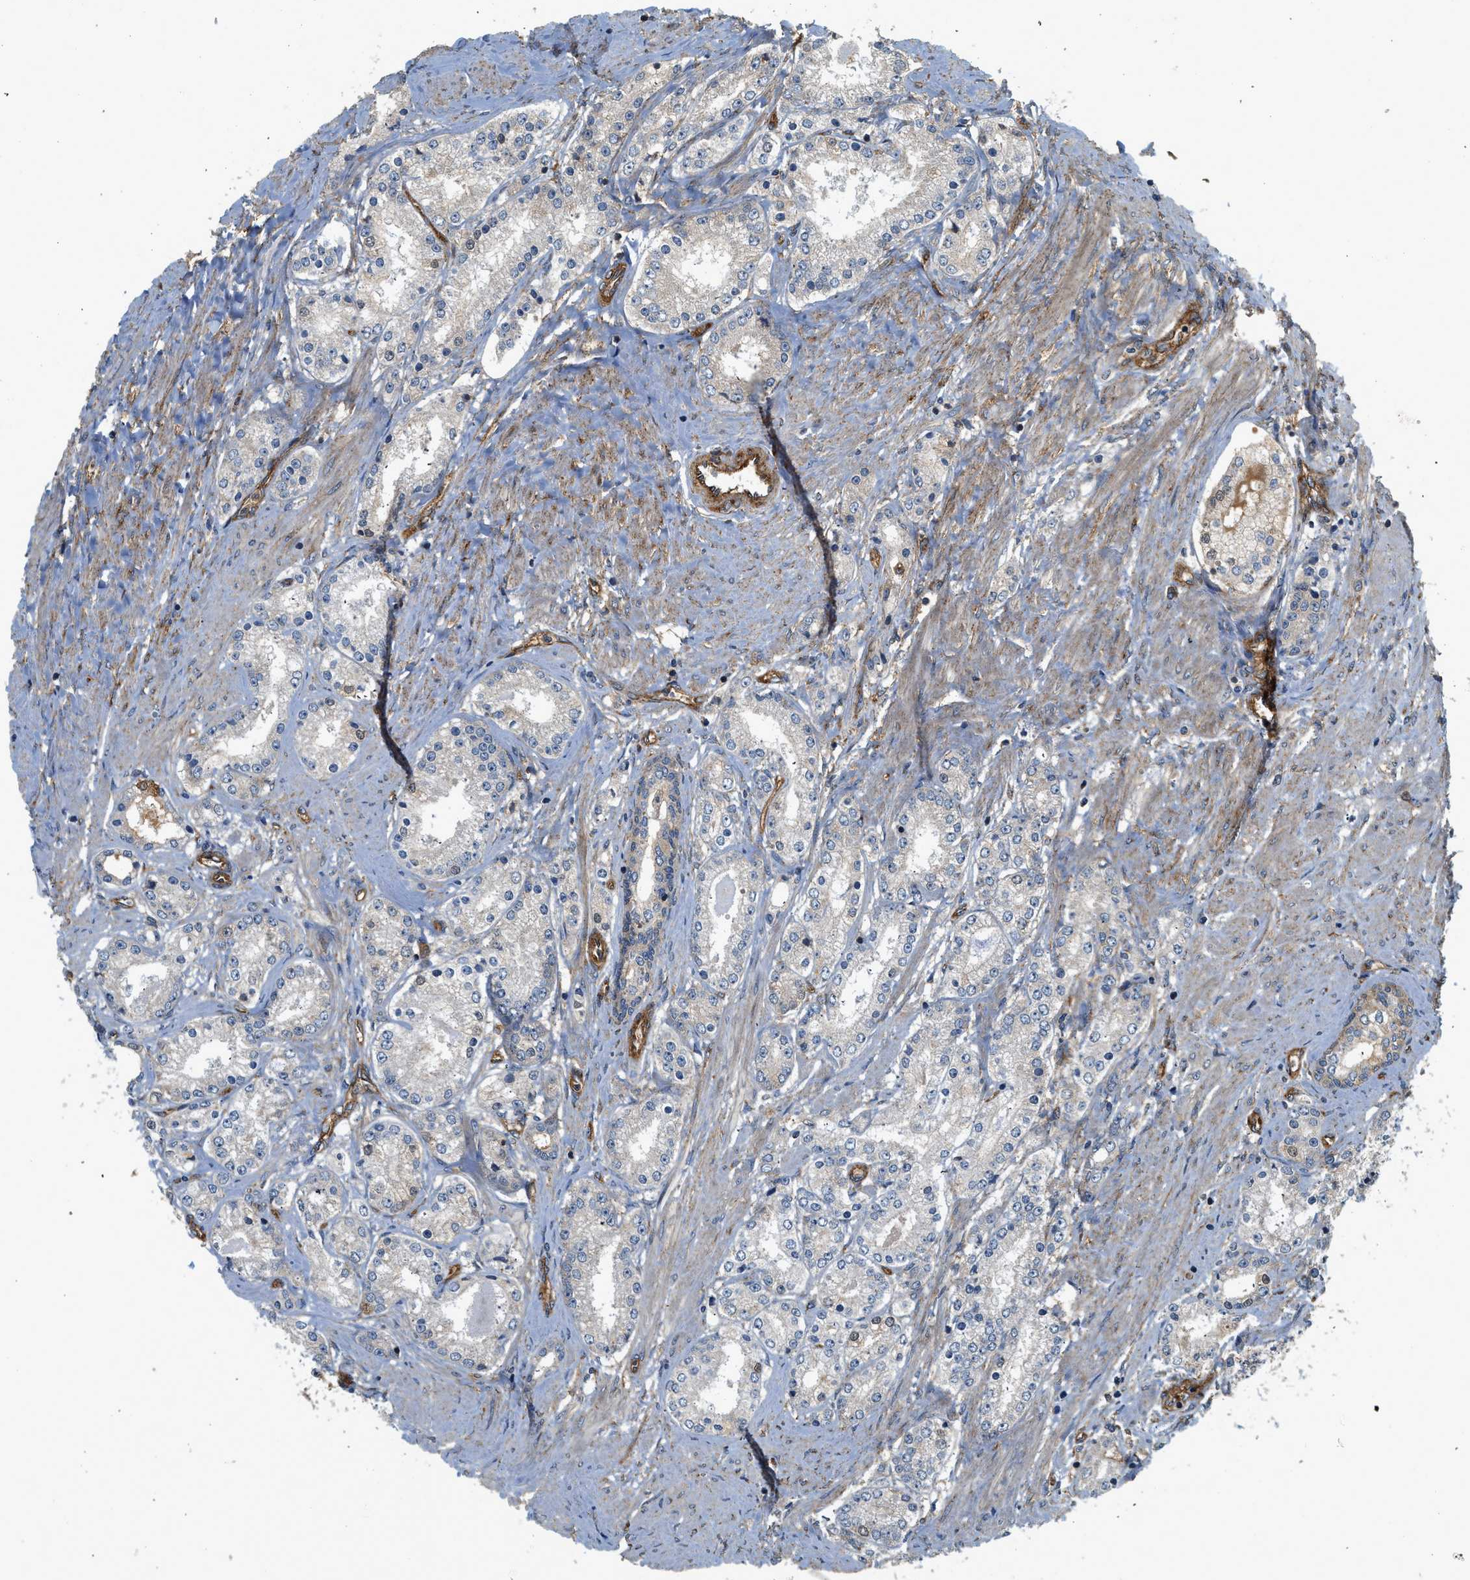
{"staining": {"intensity": "weak", "quantity": "<25%", "location": "cytoplasmic/membranous"}, "tissue": "prostate cancer", "cell_type": "Tumor cells", "image_type": "cancer", "snomed": [{"axis": "morphology", "description": "Adenocarcinoma, Low grade"}, {"axis": "topography", "description": "Prostate"}], "caption": "Immunohistochemistry image of human prostate cancer (adenocarcinoma (low-grade)) stained for a protein (brown), which displays no expression in tumor cells.", "gene": "HIP1", "patient": {"sex": "male", "age": 63}}